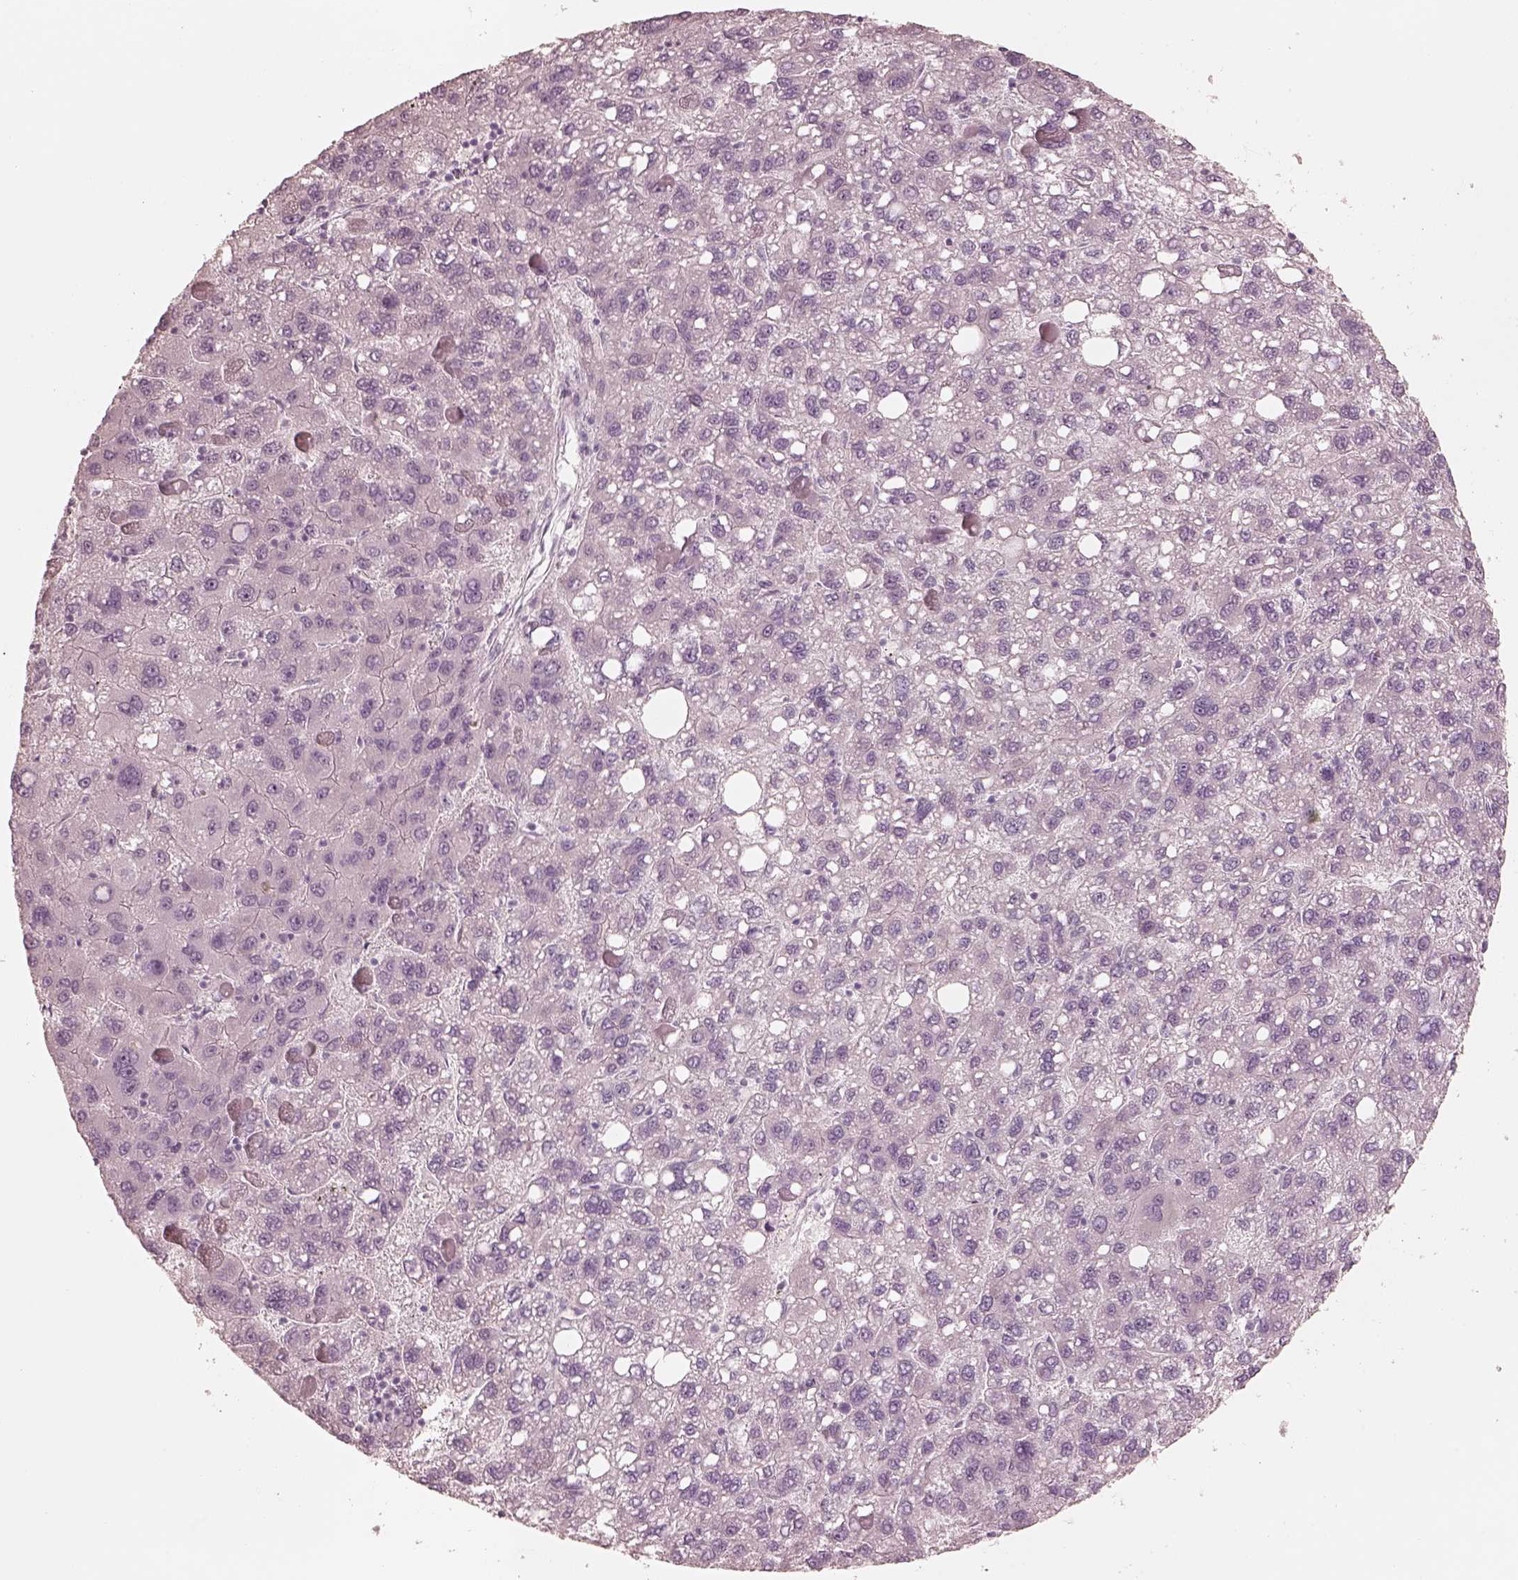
{"staining": {"intensity": "negative", "quantity": "none", "location": "none"}, "tissue": "liver cancer", "cell_type": "Tumor cells", "image_type": "cancer", "snomed": [{"axis": "morphology", "description": "Carcinoma, Hepatocellular, NOS"}, {"axis": "topography", "description": "Liver"}], "caption": "Immunohistochemical staining of human liver cancer (hepatocellular carcinoma) exhibits no significant staining in tumor cells. (DAB (3,3'-diaminobenzidine) immunohistochemistry (IHC), high magnification).", "gene": "RAB3C", "patient": {"sex": "female", "age": 82}}